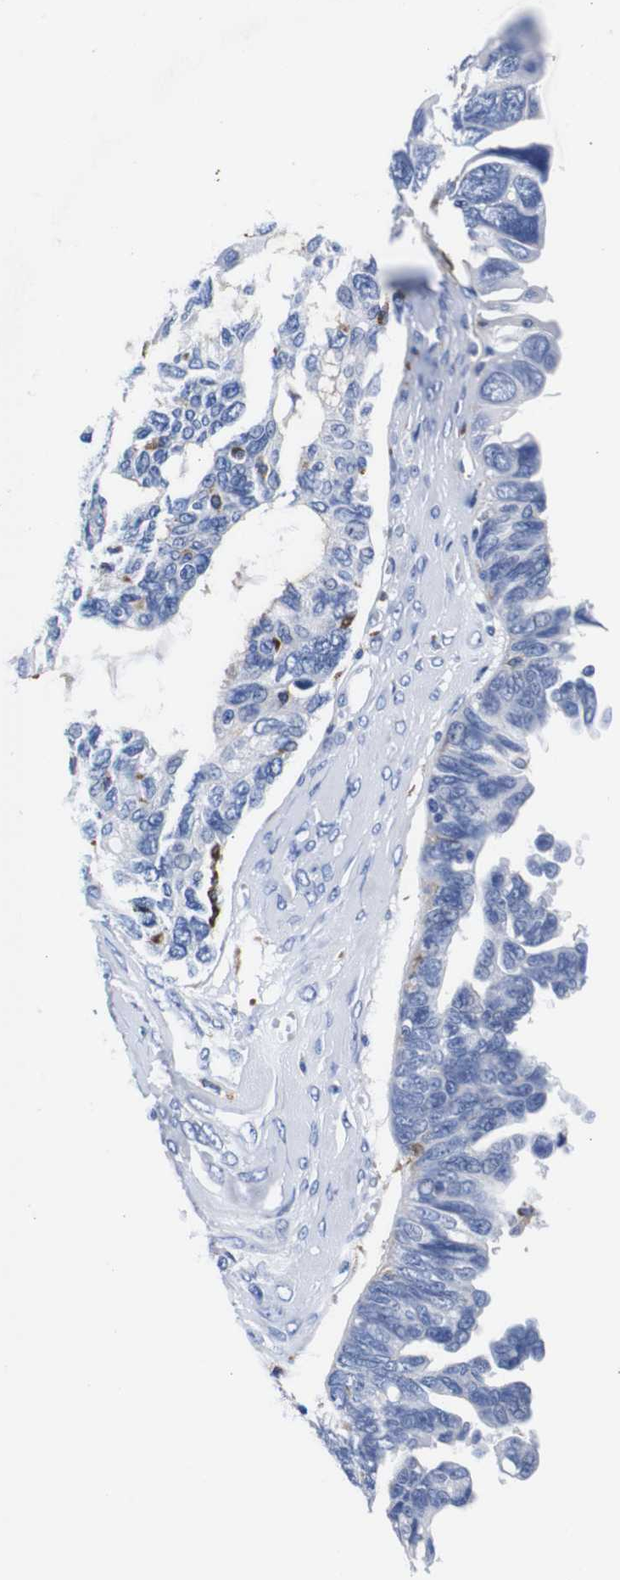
{"staining": {"intensity": "negative", "quantity": "none", "location": "none"}, "tissue": "ovarian cancer", "cell_type": "Tumor cells", "image_type": "cancer", "snomed": [{"axis": "morphology", "description": "Cystadenocarcinoma, serous, NOS"}, {"axis": "topography", "description": "Ovary"}], "caption": "A high-resolution image shows IHC staining of ovarian serous cystadenocarcinoma, which shows no significant positivity in tumor cells.", "gene": "HLA-DMB", "patient": {"sex": "female", "age": 79}}